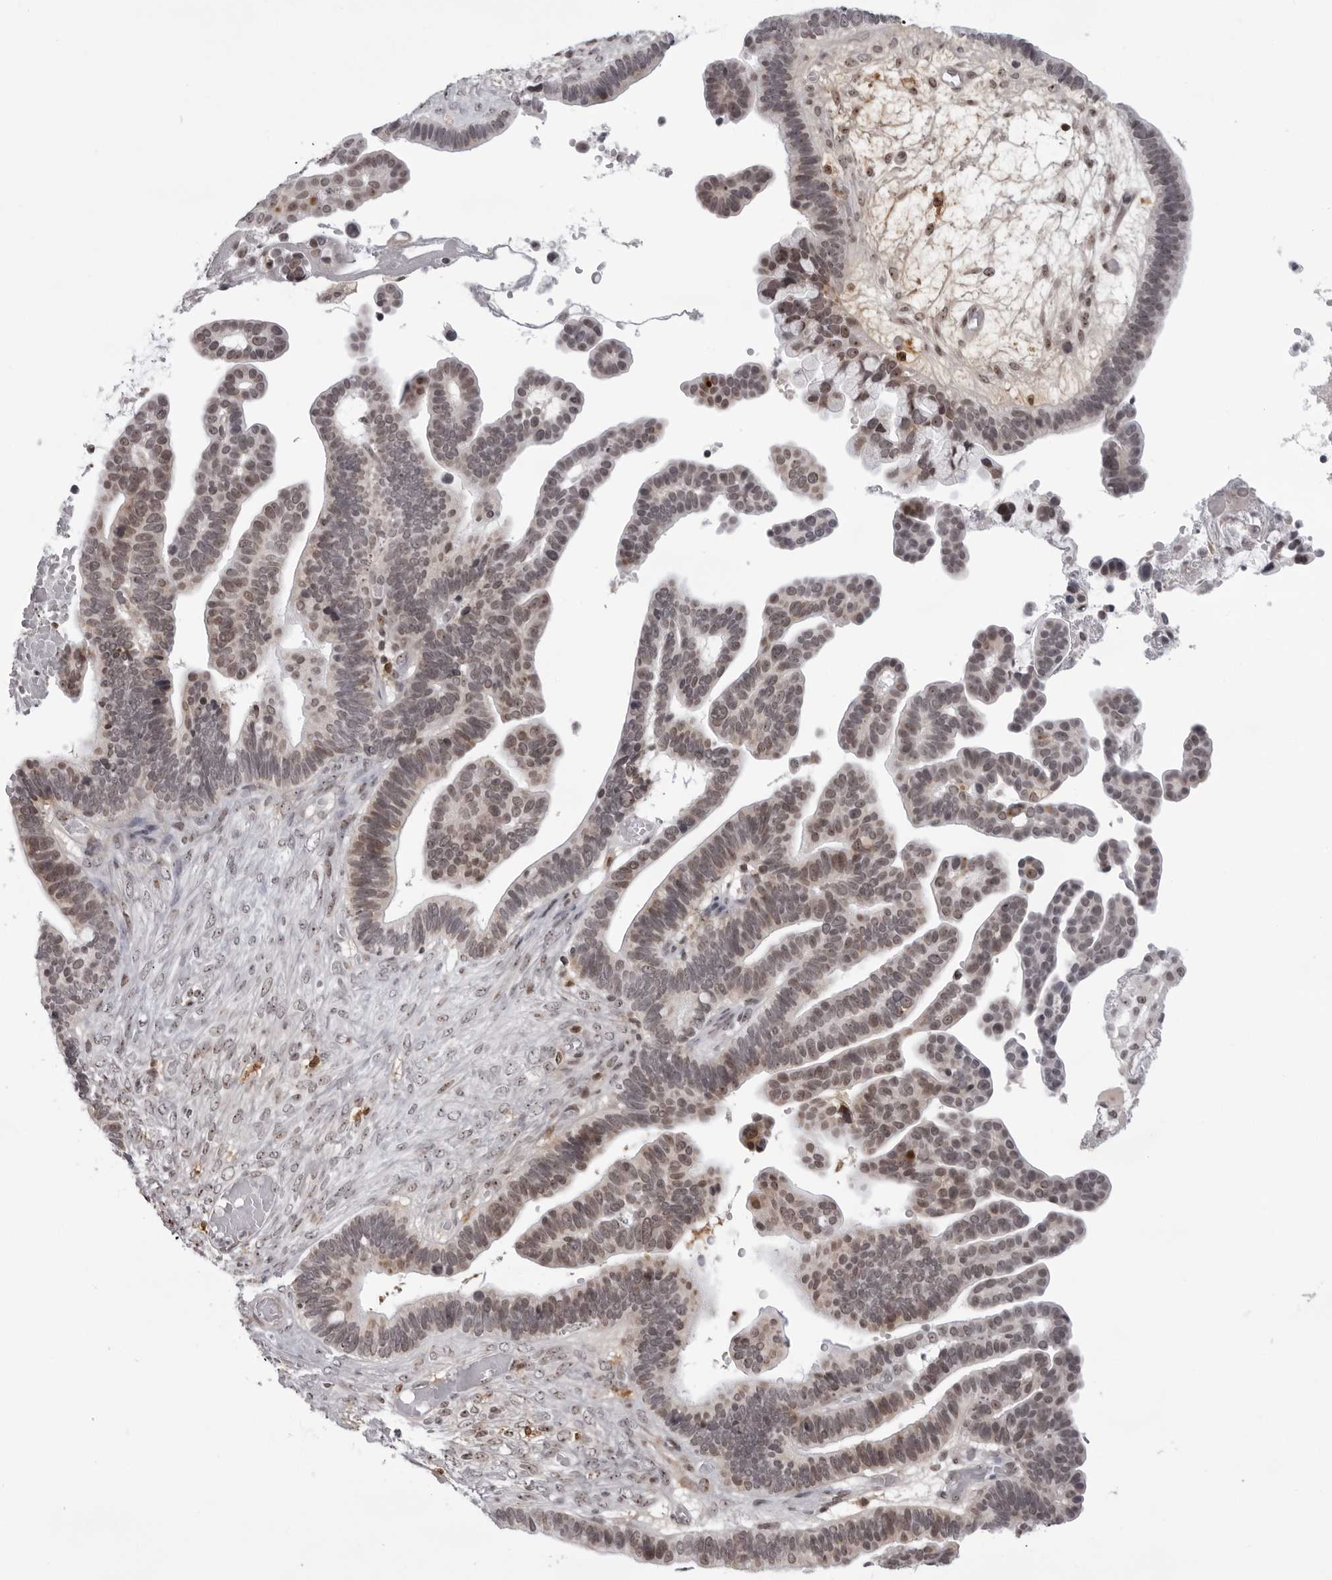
{"staining": {"intensity": "moderate", "quantity": ">75%", "location": "nuclear"}, "tissue": "ovarian cancer", "cell_type": "Tumor cells", "image_type": "cancer", "snomed": [{"axis": "morphology", "description": "Cystadenocarcinoma, serous, NOS"}, {"axis": "topography", "description": "Ovary"}], "caption": "IHC micrograph of neoplastic tissue: human ovarian cancer stained using IHC exhibits medium levels of moderate protein expression localized specifically in the nuclear of tumor cells, appearing as a nuclear brown color.", "gene": "EXOSC10", "patient": {"sex": "female", "age": 56}}